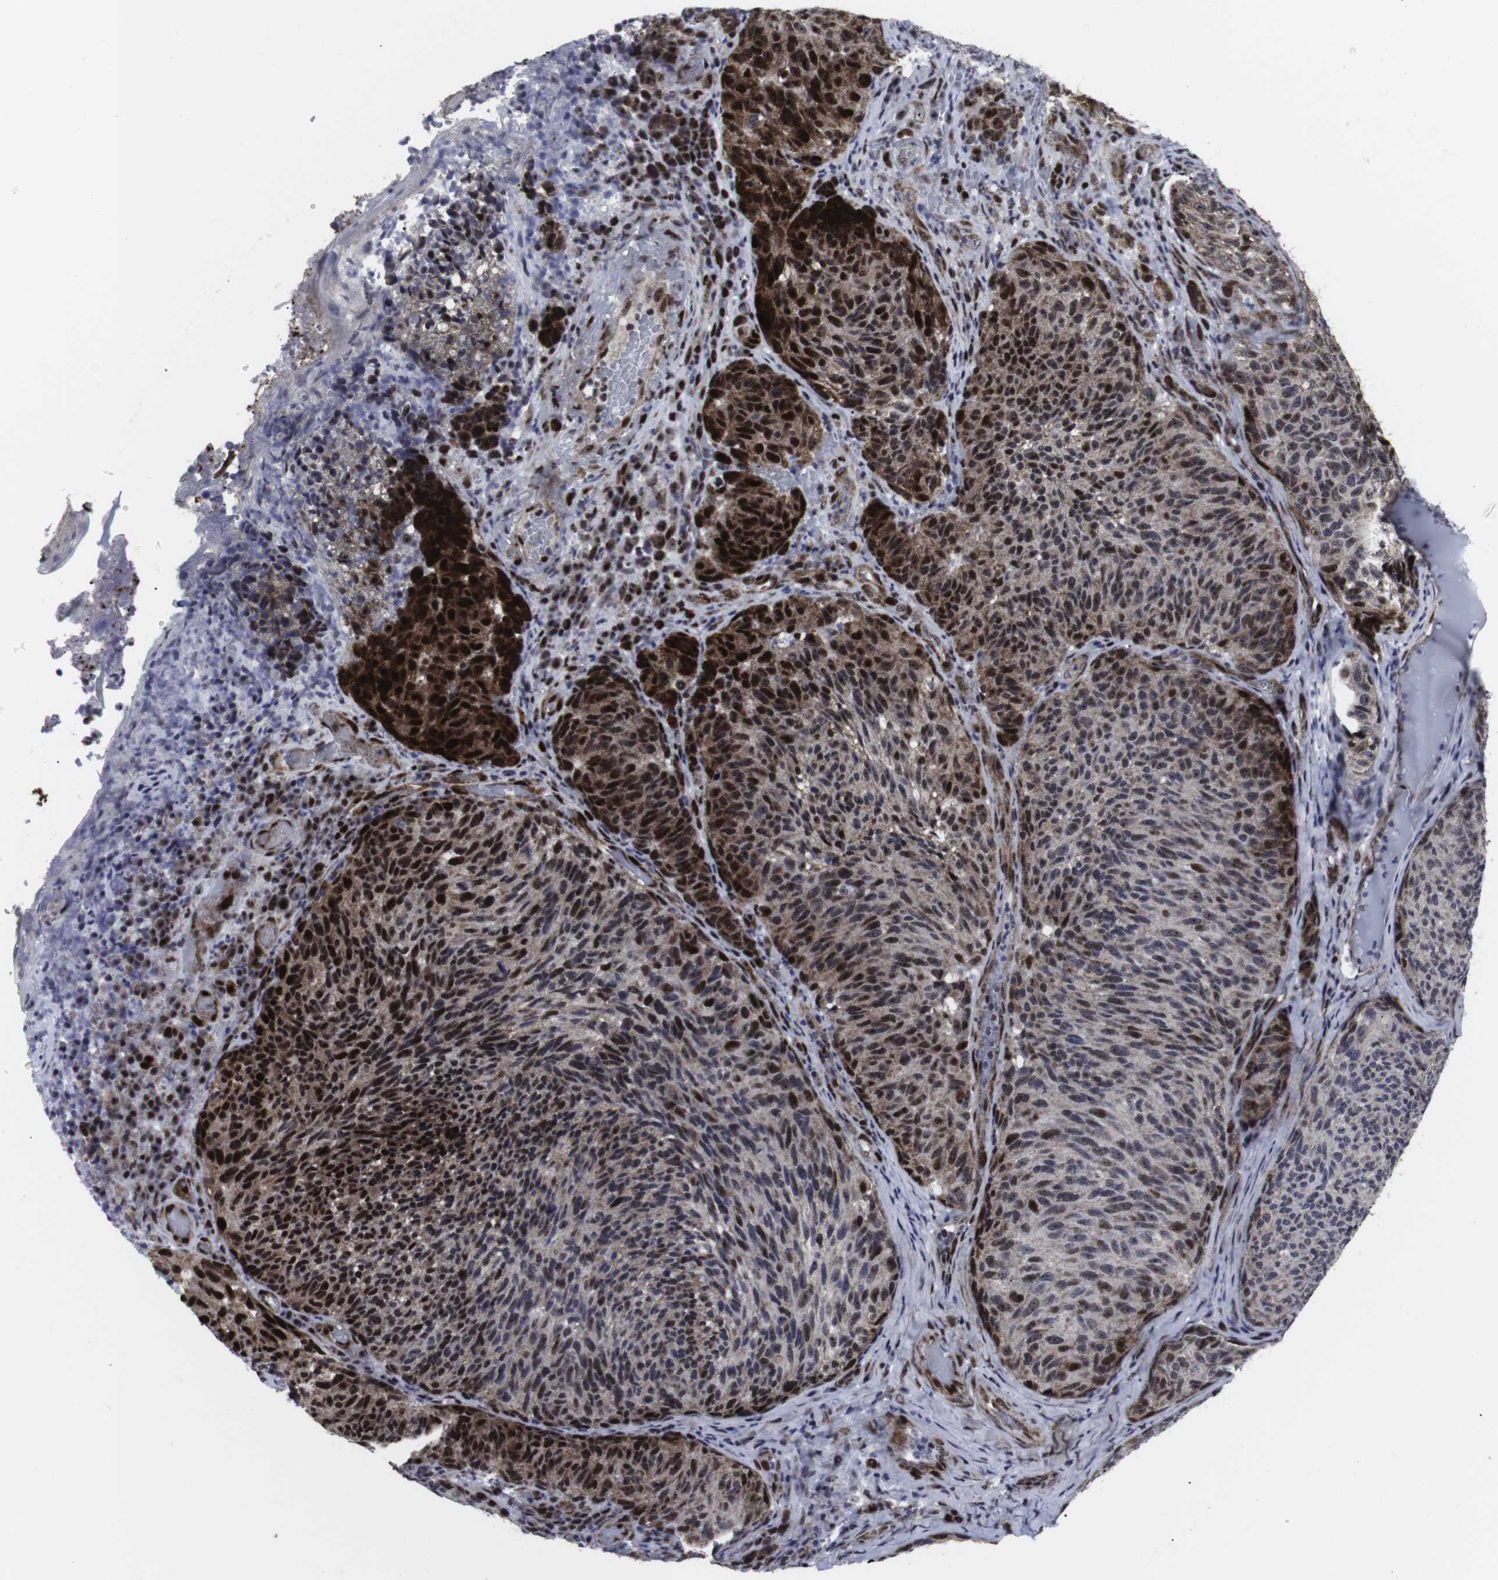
{"staining": {"intensity": "strong", "quantity": ">75%", "location": "cytoplasmic/membranous,nuclear"}, "tissue": "melanoma", "cell_type": "Tumor cells", "image_type": "cancer", "snomed": [{"axis": "morphology", "description": "Malignant melanoma, NOS"}, {"axis": "topography", "description": "Skin"}], "caption": "This micrograph displays malignant melanoma stained with IHC to label a protein in brown. The cytoplasmic/membranous and nuclear of tumor cells show strong positivity for the protein. Nuclei are counter-stained blue.", "gene": "MLH1", "patient": {"sex": "female", "age": 73}}